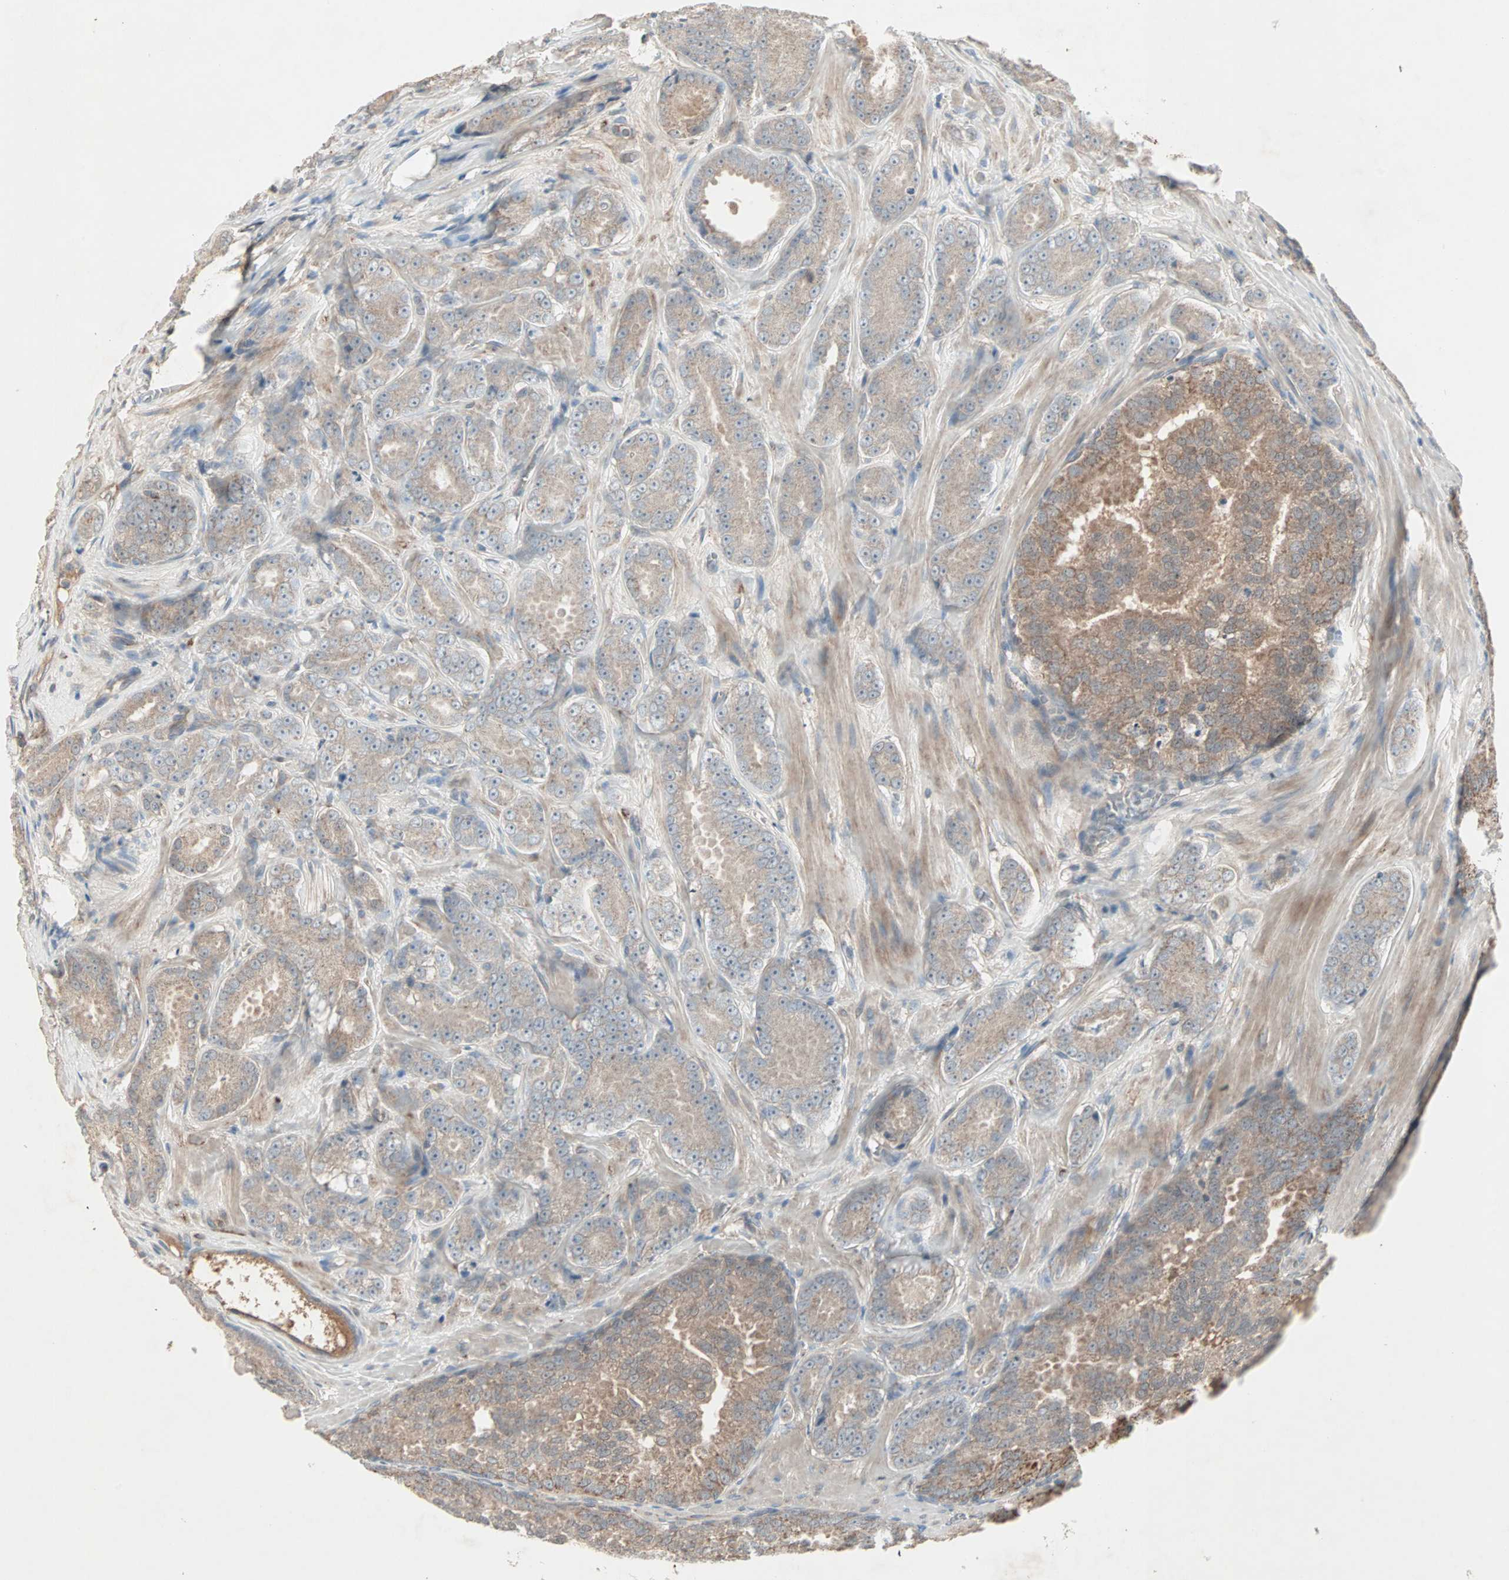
{"staining": {"intensity": "moderate", "quantity": ">75%", "location": "cytoplasmic/membranous"}, "tissue": "prostate cancer", "cell_type": "Tumor cells", "image_type": "cancer", "snomed": [{"axis": "morphology", "description": "Adenocarcinoma, High grade"}, {"axis": "topography", "description": "Prostate"}], "caption": "Prostate cancer tissue demonstrates moderate cytoplasmic/membranous staining in about >75% of tumor cells, visualized by immunohistochemistry.", "gene": "JMJD7-PLA2G4B", "patient": {"sex": "male", "age": 64}}